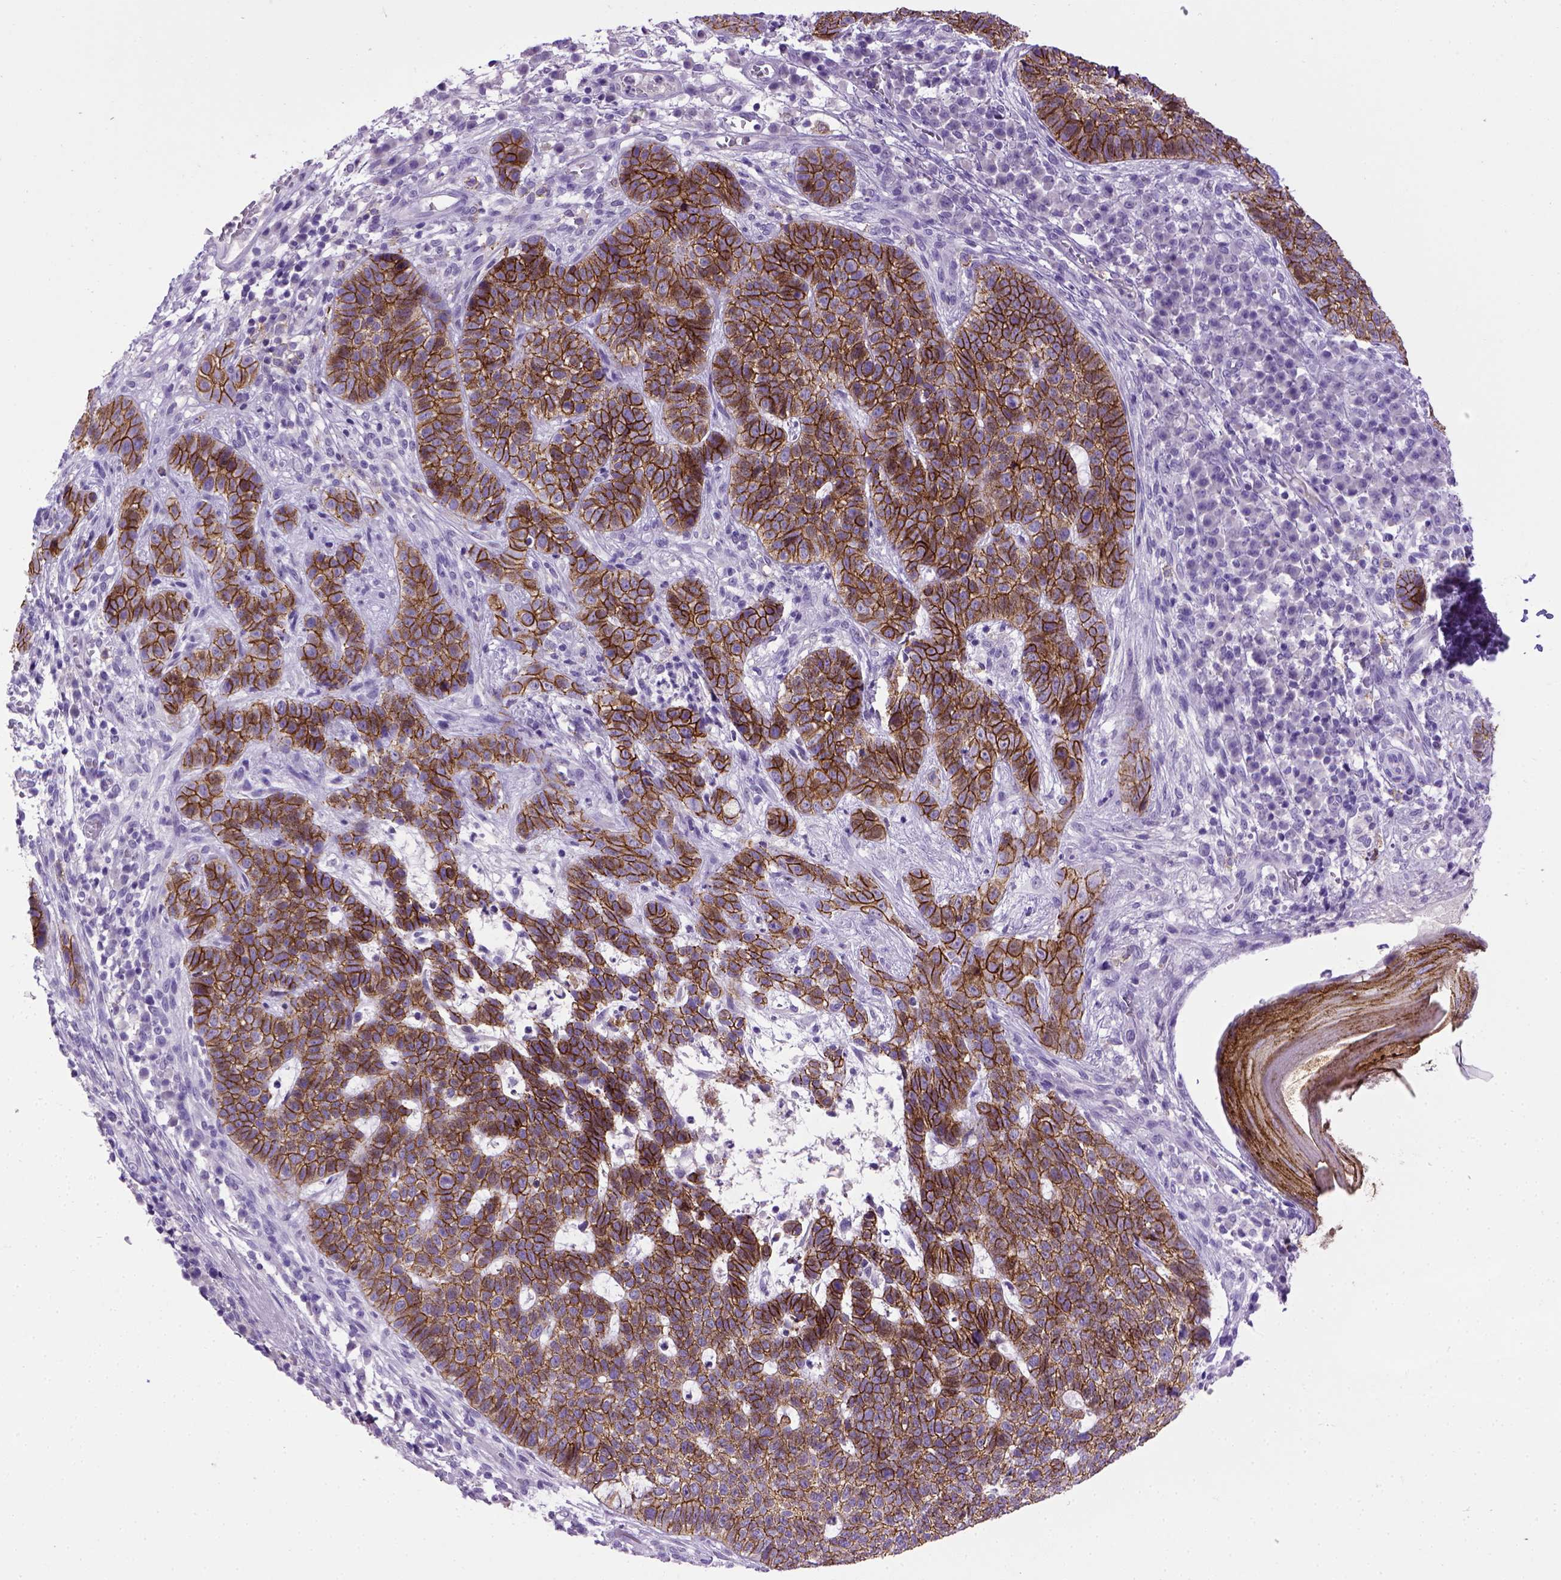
{"staining": {"intensity": "strong", "quantity": ">75%", "location": "cytoplasmic/membranous"}, "tissue": "skin cancer", "cell_type": "Tumor cells", "image_type": "cancer", "snomed": [{"axis": "morphology", "description": "Basal cell carcinoma"}, {"axis": "topography", "description": "Skin"}], "caption": "Tumor cells show strong cytoplasmic/membranous staining in approximately >75% of cells in skin cancer.", "gene": "CDH1", "patient": {"sex": "female", "age": 69}}